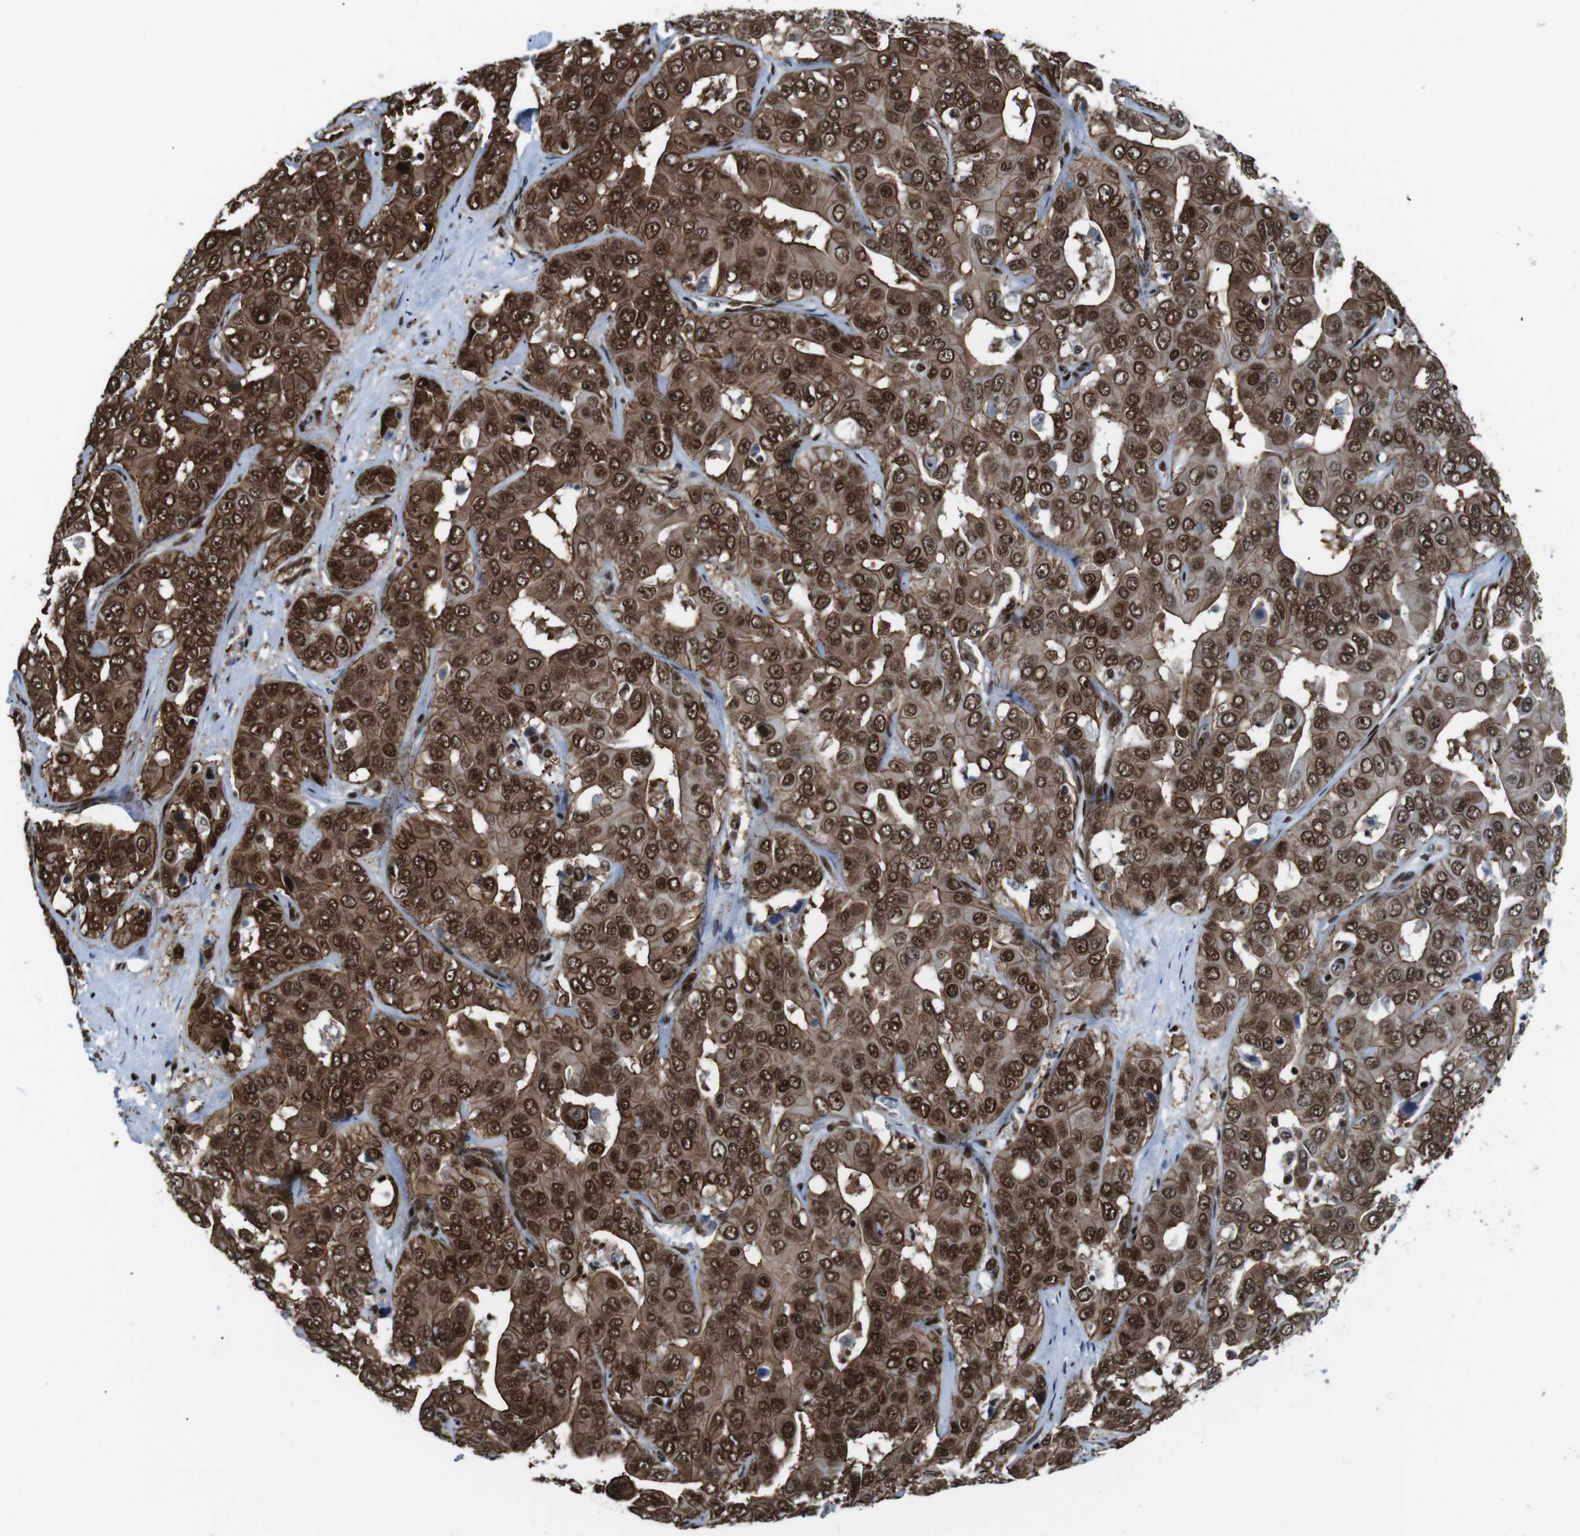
{"staining": {"intensity": "strong", "quantity": ">75%", "location": "cytoplasmic/membranous,nuclear"}, "tissue": "liver cancer", "cell_type": "Tumor cells", "image_type": "cancer", "snomed": [{"axis": "morphology", "description": "Cholangiocarcinoma"}, {"axis": "topography", "description": "Liver"}], "caption": "An immunohistochemistry (IHC) histopathology image of tumor tissue is shown. Protein staining in brown labels strong cytoplasmic/membranous and nuclear positivity in liver cancer (cholangiocarcinoma) within tumor cells.", "gene": "HNRNPU", "patient": {"sex": "female", "age": 52}}